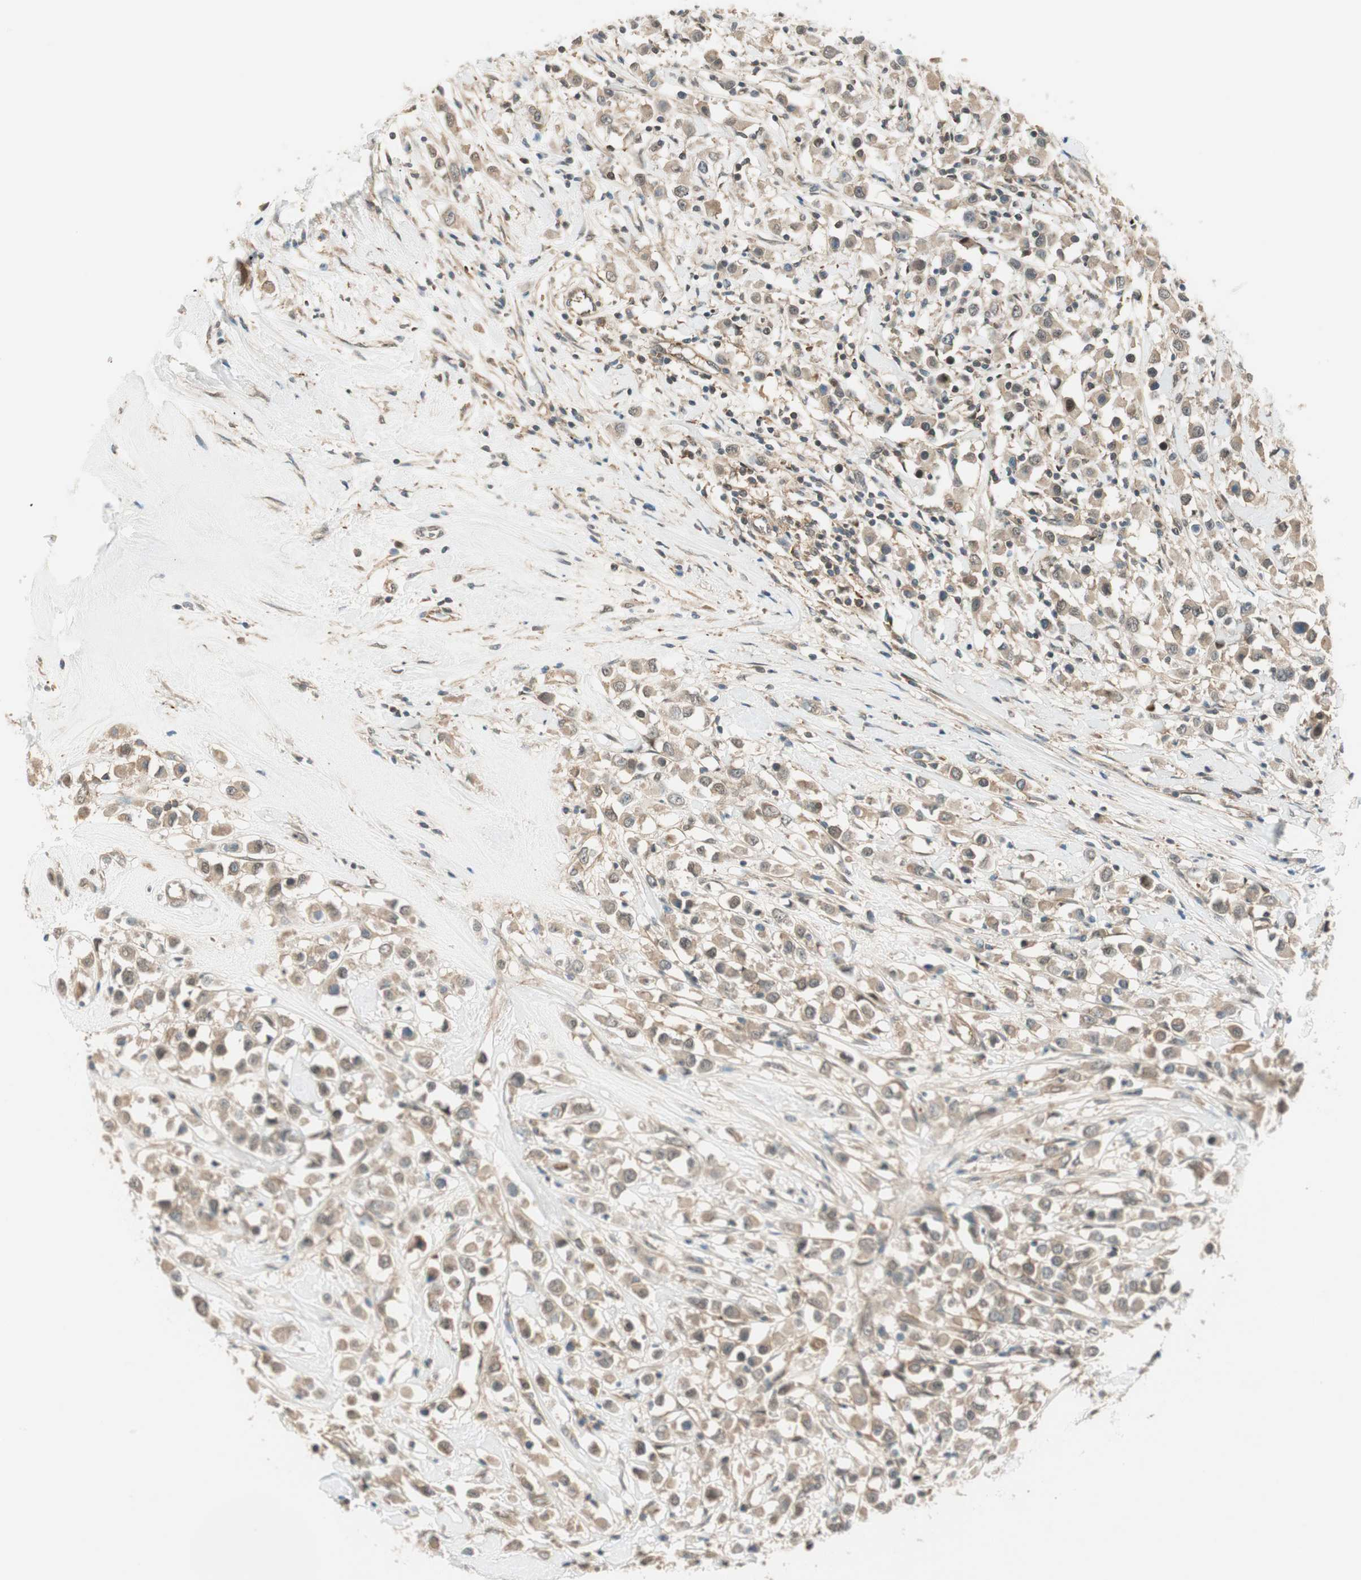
{"staining": {"intensity": "weak", "quantity": ">75%", "location": "cytoplasmic/membranous,nuclear"}, "tissue": "breast cancer", "cell_type": "Tumor cells", "image_type": "cancer", "snomed": [{"axis": "morphology", "description": "Duct carcinoma"}, {"axis": "topography", "description": "Breast"}], "caption": "This is an image of immunohistochemistry staining of breast cancer (intraductal carcinoma), which shows weak positivity in the cytoplasmic/membranous and nuclear of tumor cells.", "gene": "PSMD8", "patient": {"sex": "female", "age": 61}}